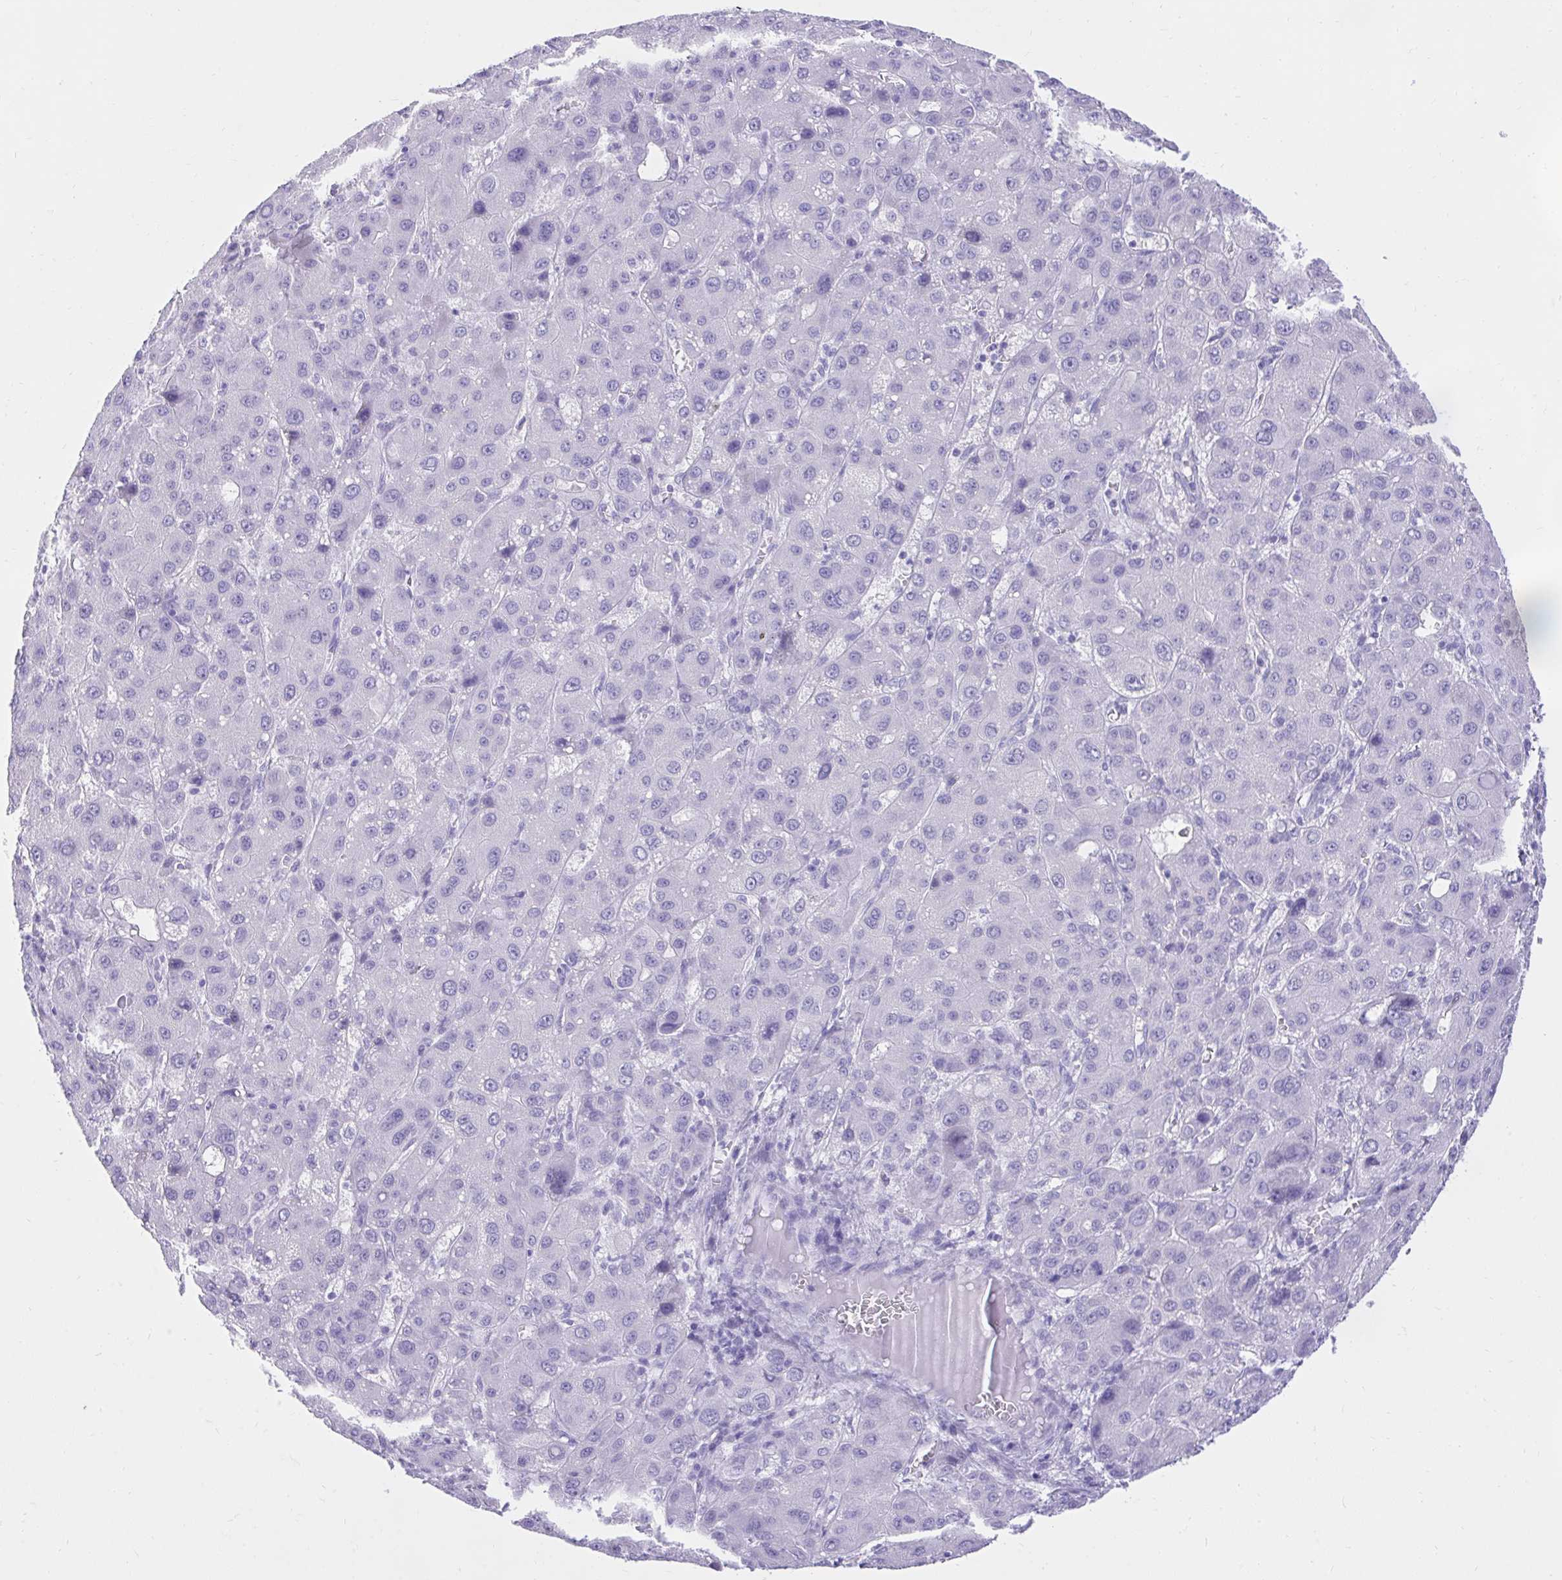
{"staining": {"intensity": "negative", "quantity": "none", "location": "none"}, "tissue": "liver cancer", "cell_type": "Tumor cells", "image_type": "cancer", "snomed": [{"axis": "morphology", "description": "Carcinoma, Hepatocellular, NOS"}, {"axis": "topography", "description": "Liver"}], "caption": "There is no significant expression in tumor cells of liver hepatocellular carcinoma.", "gene": "KCNN4", "patient": {"sex": "male", "age": 55}}